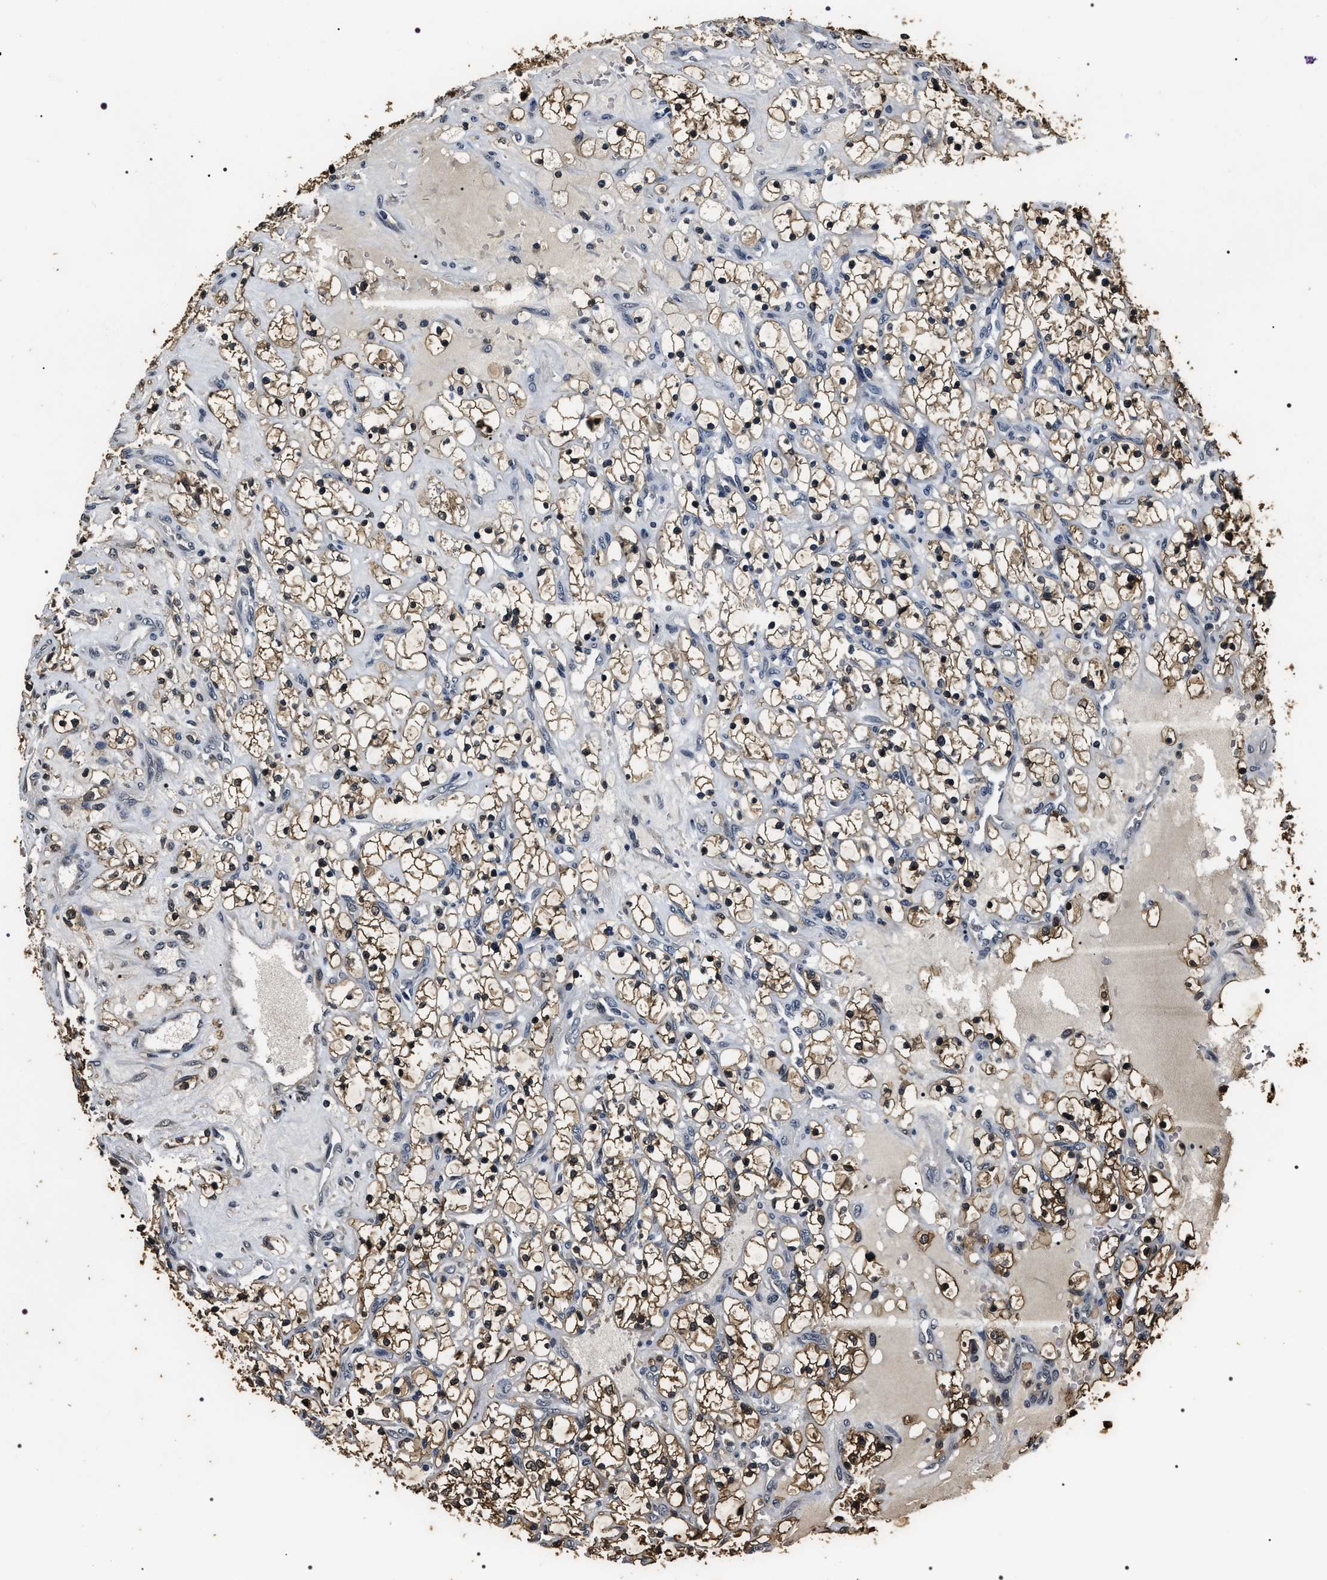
{"staining": {"intensity": "moderate", "quantity": "25%-75%", "location": "cytoplasmic/membranous,nuclear"}, "tissue": "renal cancer", "cell_type": "Tumor cells", "image_type": "cancer", "snomed": [{"axis": "morphology", "description": "Adenocarcinoma, NOS"}, {"axis": "topography", "description": "Kidney"}], "caption": "Immunohistochemistry staining of renal cancer, which demonstrates medium levels of moderate cytoplasmic/membranous and nuclear staining in about 25%-75% of tumor cells indicating moderate cytoplasmic/membranous and nuclear protein staining. The staining was performed using DAB (3,3'-diaminobenzidine) (brown) for protein detection and nuclei were counterstained in hematoxylin (blue).", "gene": "ARHGAP22", "patient": {"sex": "female", "age": 69}}